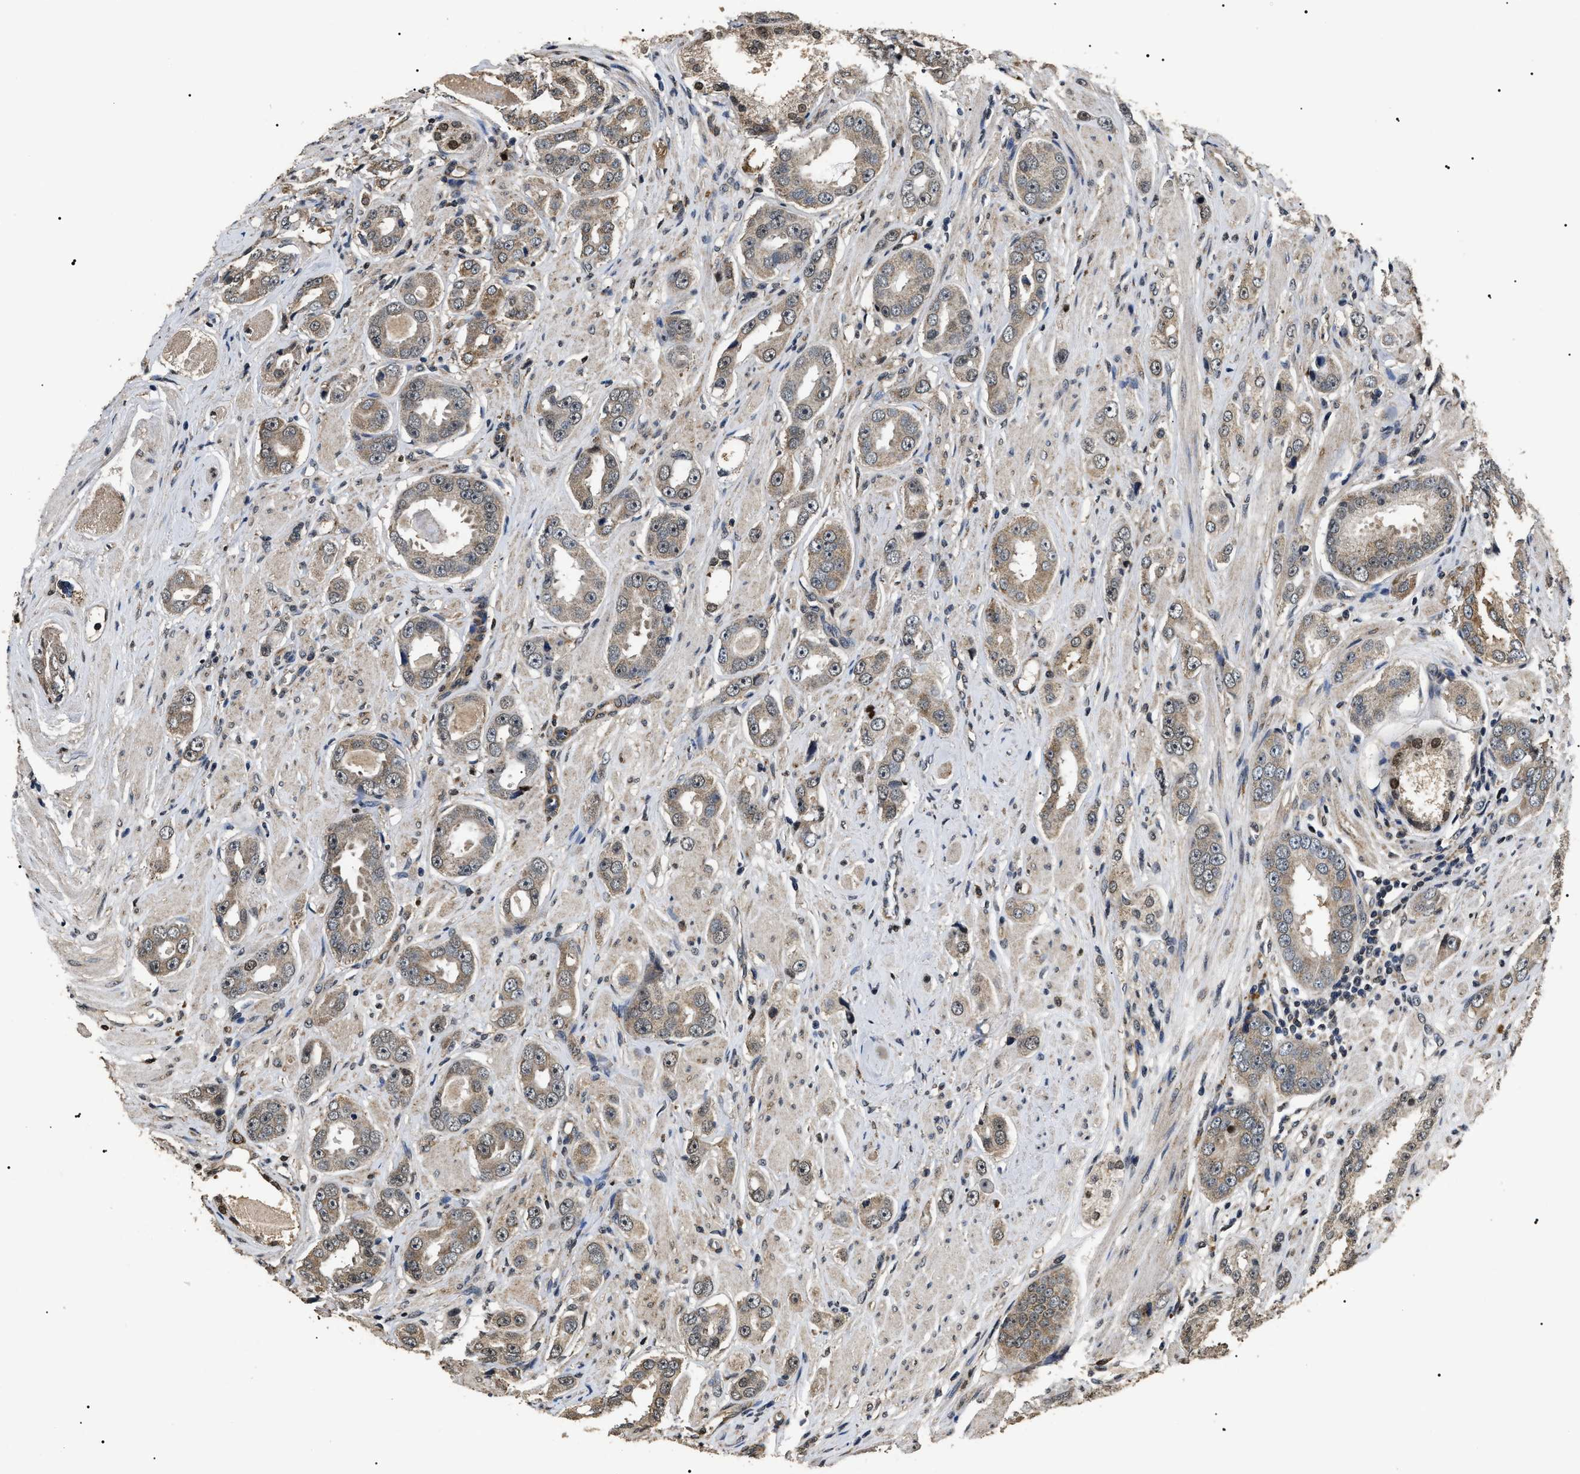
{"staining": {"intensity": "weak", "quantity": ">75%", "location": "cytoplasmic/membranous,nuclear"}, "tissue": "prostate cancer", "cell_type": "Tumor cells", "image_type": "cancer", "snomed": [{"axis": "morphology", "description": "Adenocarcinoma, Medium grade"}, {"axis": "topography", "description": "Prostate"}], "caption": "IHC (DAB) staining of human adenocarcinoma (medium-grade) (prostate) shows weak cytoplasmic/membranous and nuclear protein positivity in about >75% of tumor cells.", "gene": "ANP32E", "patient": {"sex": "male", "age": 53}}